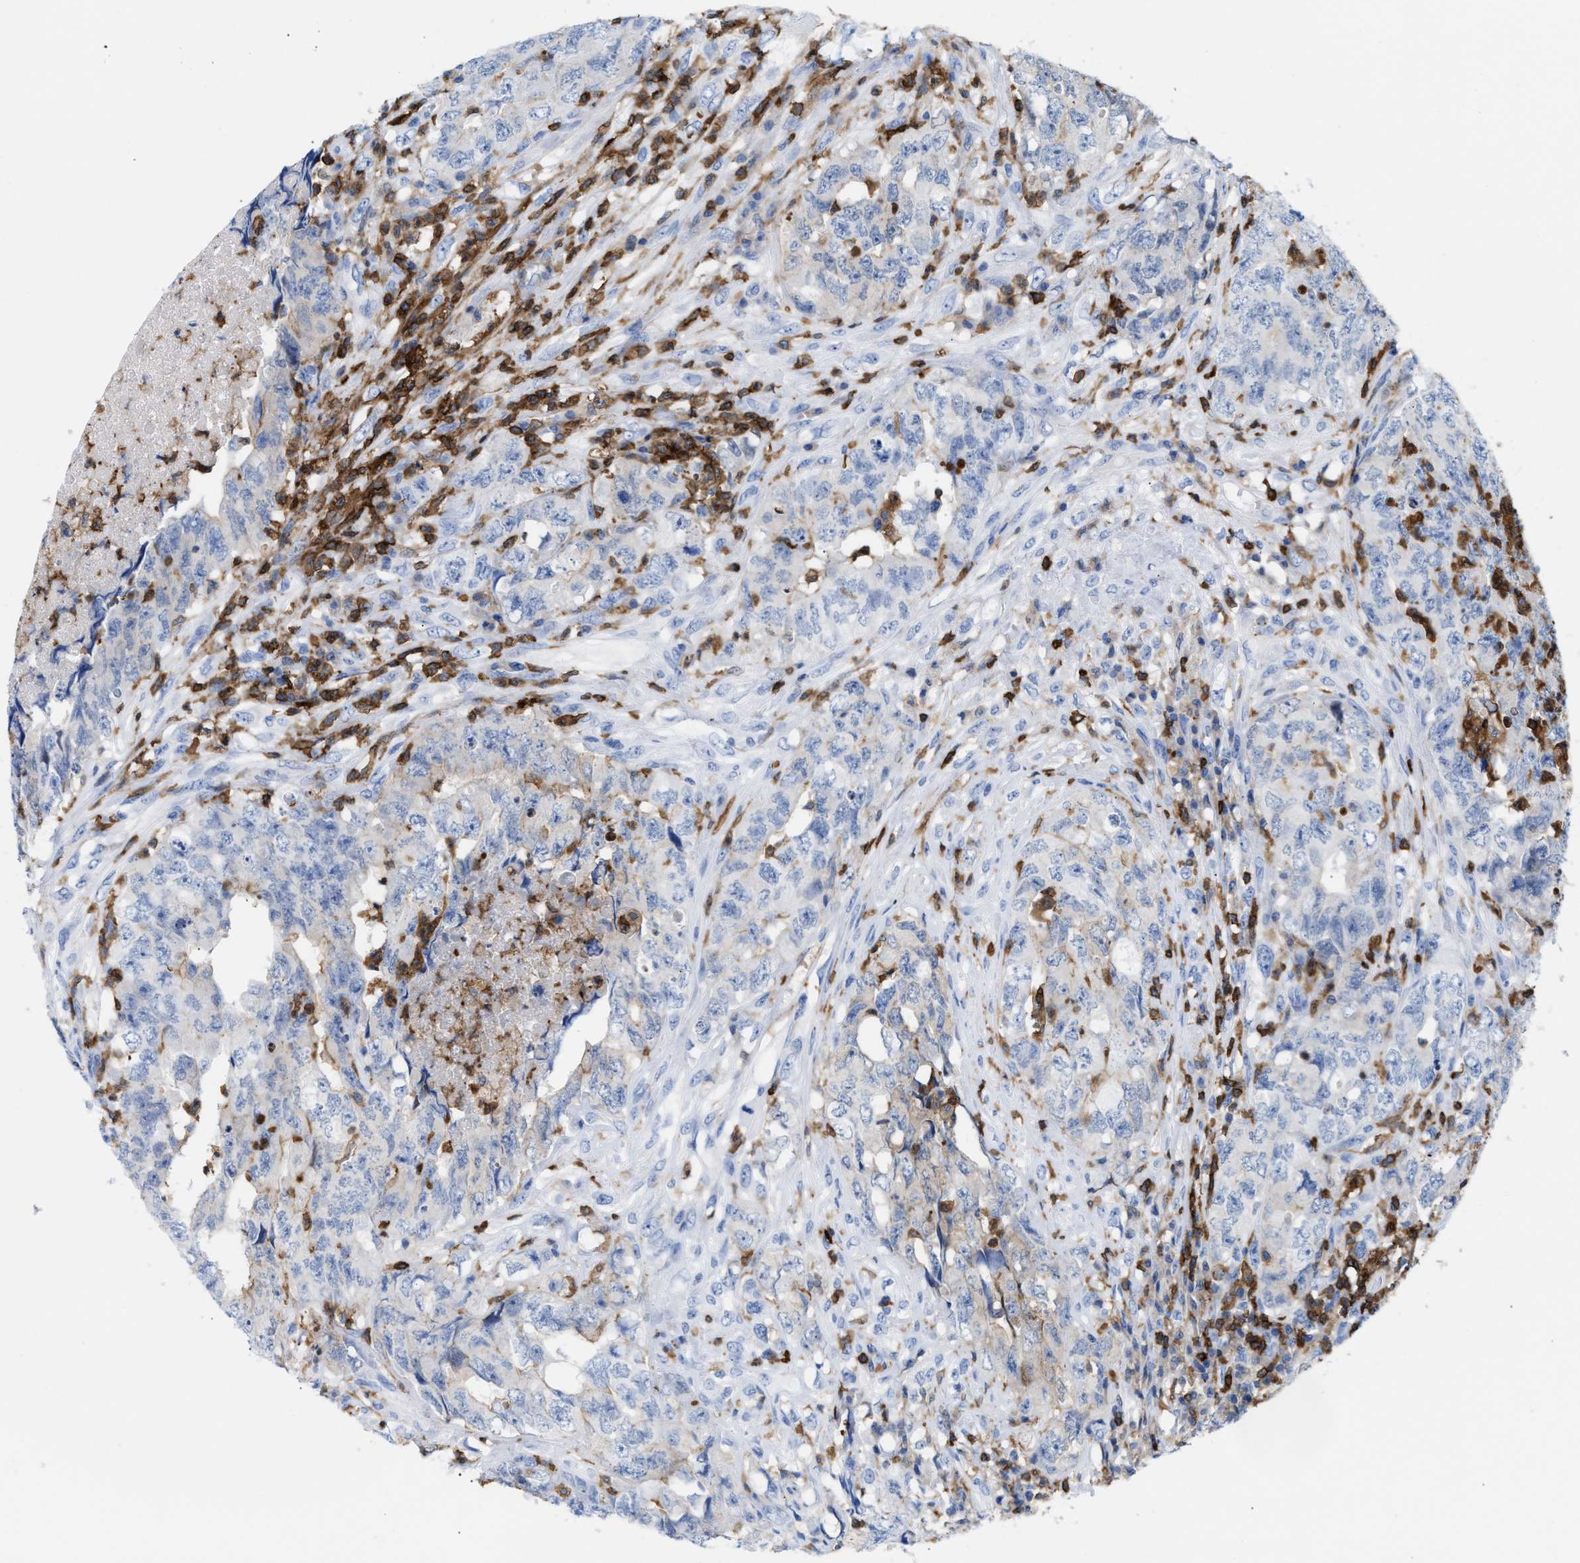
{"staining": {"intensity": "negative", "quantity": "none", "location": "none"}, "tissue": "testis cancer", "cell_type": "Tumor cells", "image_type": "cancer", "snomed": [{"axis": "morphology", "description": "Carcinoma, Embryonal, NOS"}, {"axis": "topography", "description": "Testis"}], "caption": "This is an immunohistochemistry image of embryonal carcinoma (testis). There is no positivity in tumor cells.", "gene": "LCP1", "patient": {"sex": "male", "age": 32}}